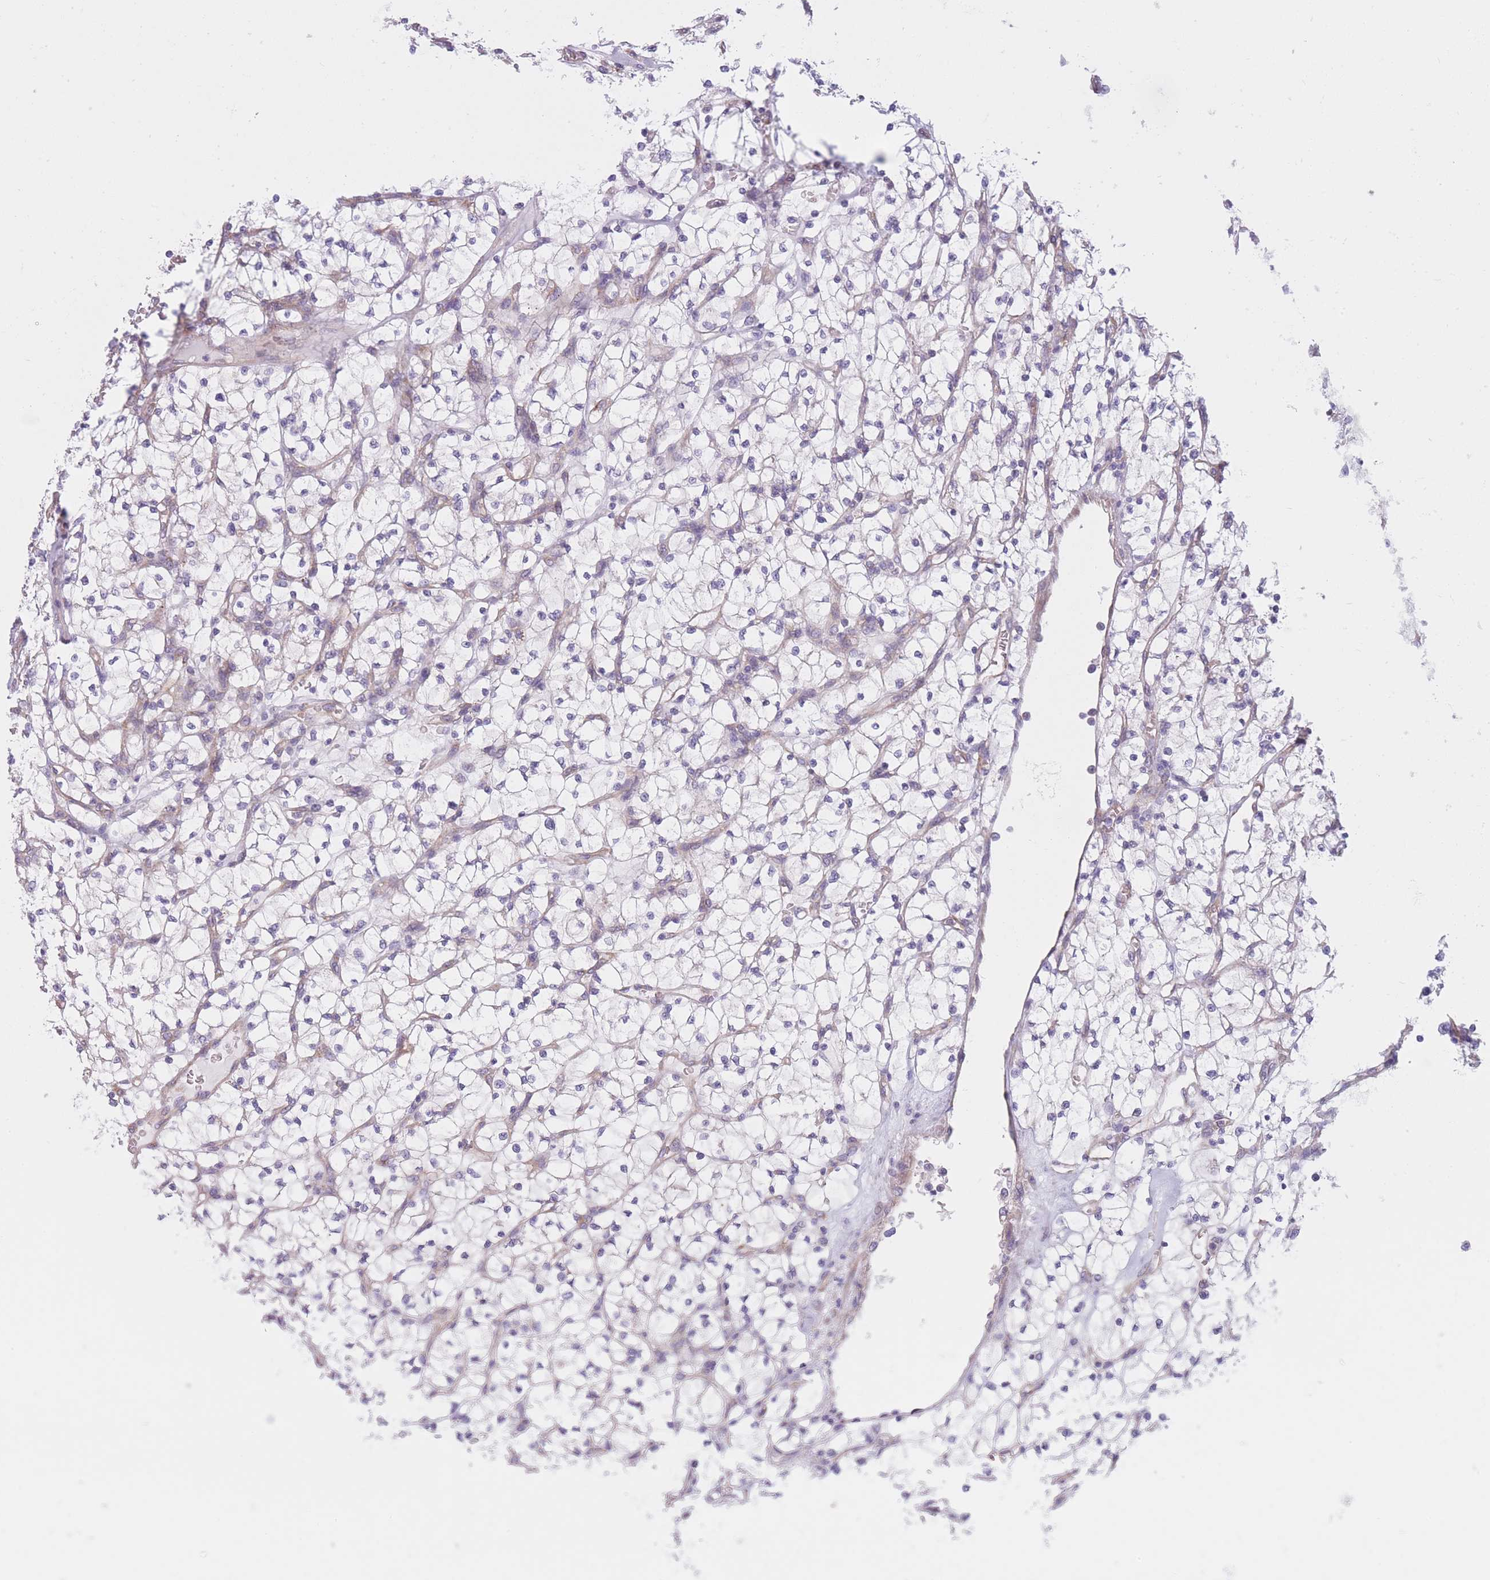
{"staining": {"intensity": "negative", "quantity": "none", "location": "none"}, "tissue": "renal cancer", "cell_type": "Tumor cells", "image_type": "cancer", "snomed": [{"axis": "morphology", "description": "Adenocarcinoma, NOS"}, {"axis": "topography", "description": "Kidney"}], "caption": "This histopathology image is of adenocarcinoma (renal) stained with IHC to label a protein in brown with the nuclei are counter-stained blue. There is no expression in tumor cells.", "gene": "SERPINB3", "patient": {"sex": "female", "age": 64}}